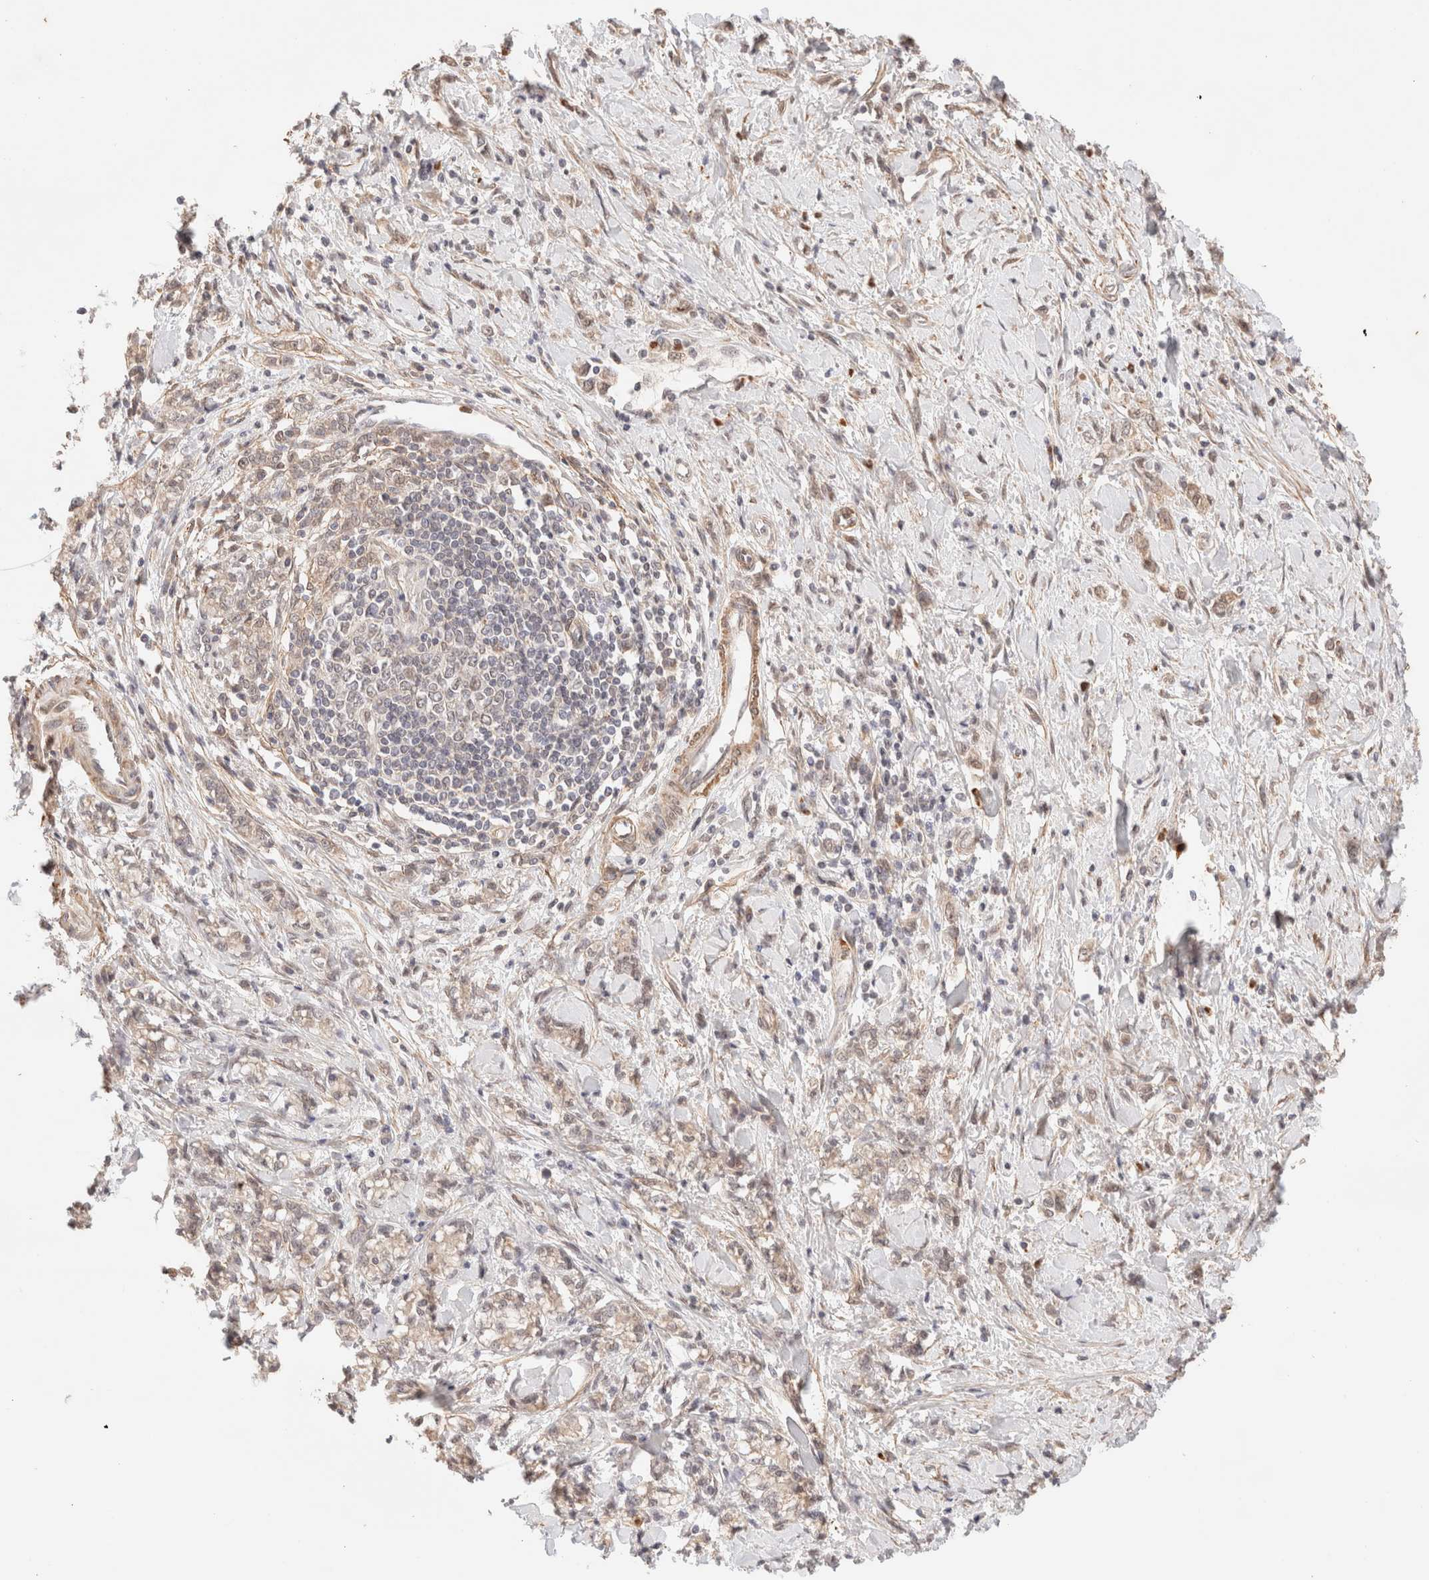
{"staining": {"intensity": "weak", "quantity": ">75%", "location": "cytoplasmic/membranous"}, "tissue": "stomach cancer", "cell_type": "Tumor cells", "image_type": "cancer", "snomed": [{"axis": "morphology", "description": "Adenocarcinoma, NOS"}, {"axis": "topography", "description": "Stomach"}], "caption": "Immunohistochemical staining of human stomach cancer (adenocarcinoma) displays low levels of weak cytoplasmic/membranous protein positivity in approximately >75% of tumor cells.", "gene": "BRPF3", "patient": {"sex": "female", "age": 76}}